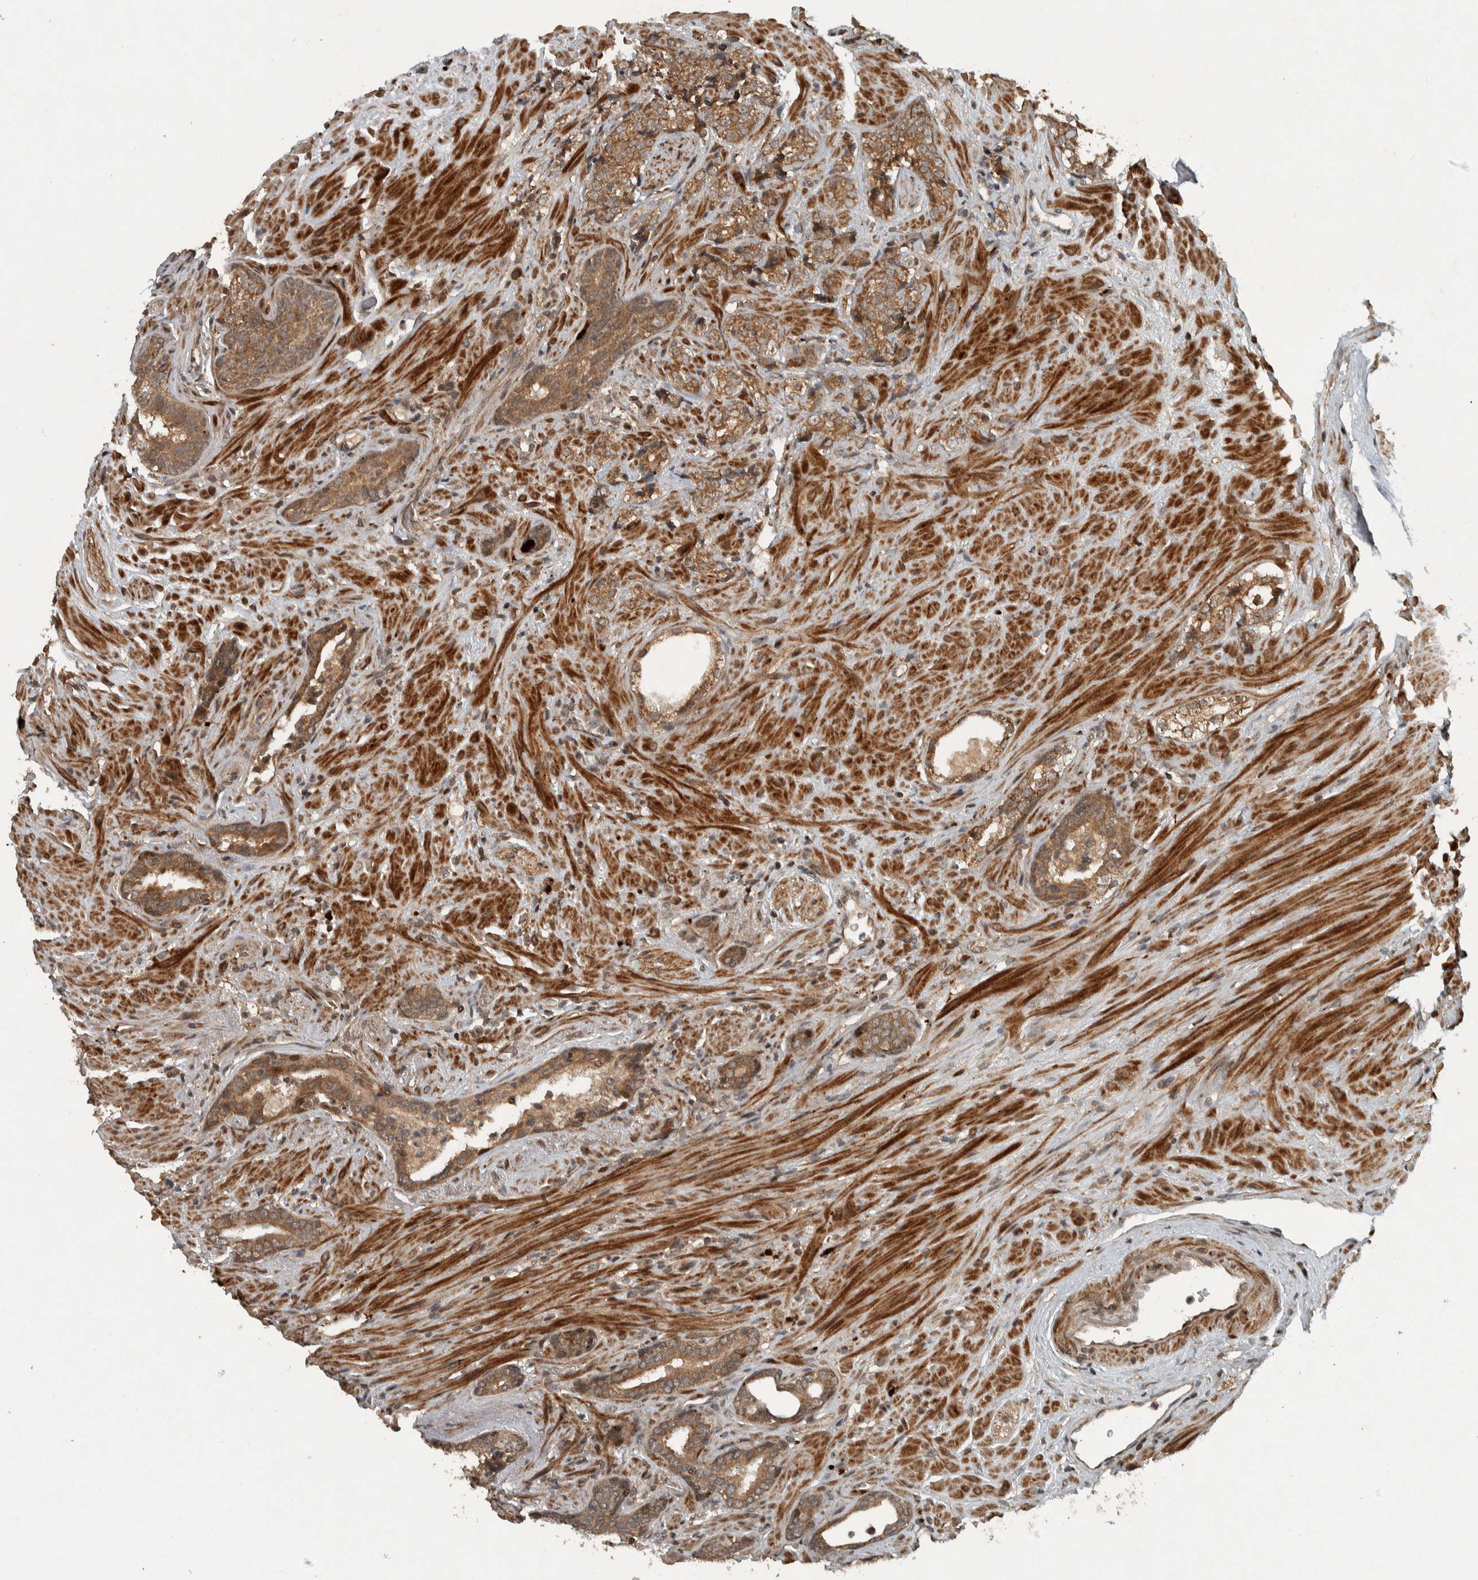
{"staining": {"intensity": "moderate", "quantity": ">75%", "location": "cytoplasmic/membranous"}, "tissue": "prostate cancer", "cell_type": "Tumor cells", "image_type": "cancer", "snomed": [{"axis": "morphology", "description": "Adenocarcinoma, High grade"}, {"axis": "topography", "description": "Prostate"}], "caption": "Immunohistochemical staining of prostate cancer reveals medium levels of moderate cytoplasmic/membranous protein positivity in about >75% of tumor cells. The staining was performed using DAB to visualize the protein expression in brown, while the nuclei were stained in blue with hematoxylin (Magnification: 20x).", "gene": "KIFAP3", "patient": {"sex": "male", "age": 71}}